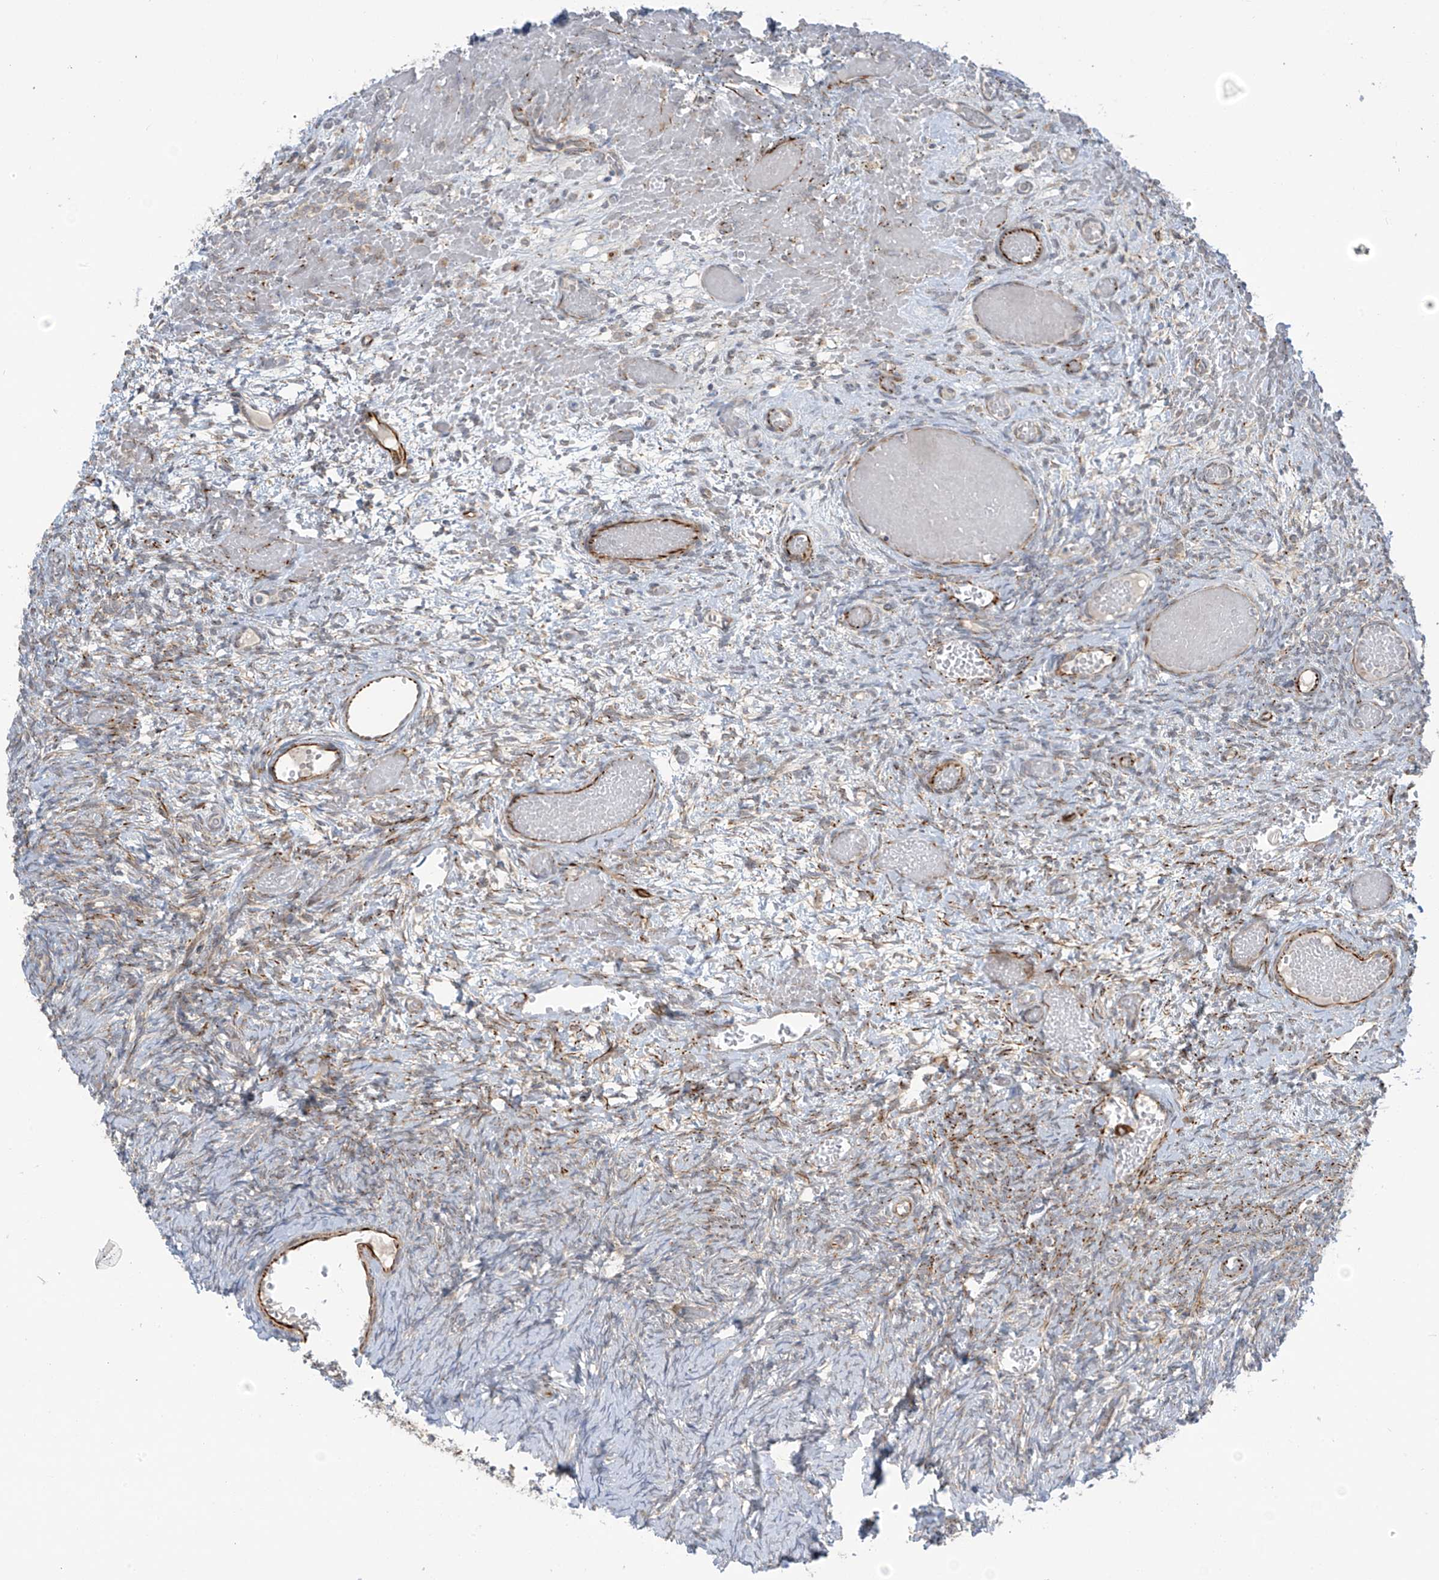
{"staining": {"intensity": "weak", "quantity": "<25%", "location": "cytoplasmic/membranous"}, "tissue": "ovary", "cell_type": "Ovarian stroma cells", "image_type": "normal", "snomed": [{"axis": "morphology", "description": "Adenocarcinoma, NOS"}, {"axis": "topography", "description": "Endometrium"}], "caption": "Immunohistochemical staining of normal ovary displays no significant positivity in ovarian stroma cells.", "gene": "HS6ST2", "patient": {"sex": "female", "age": 32}}